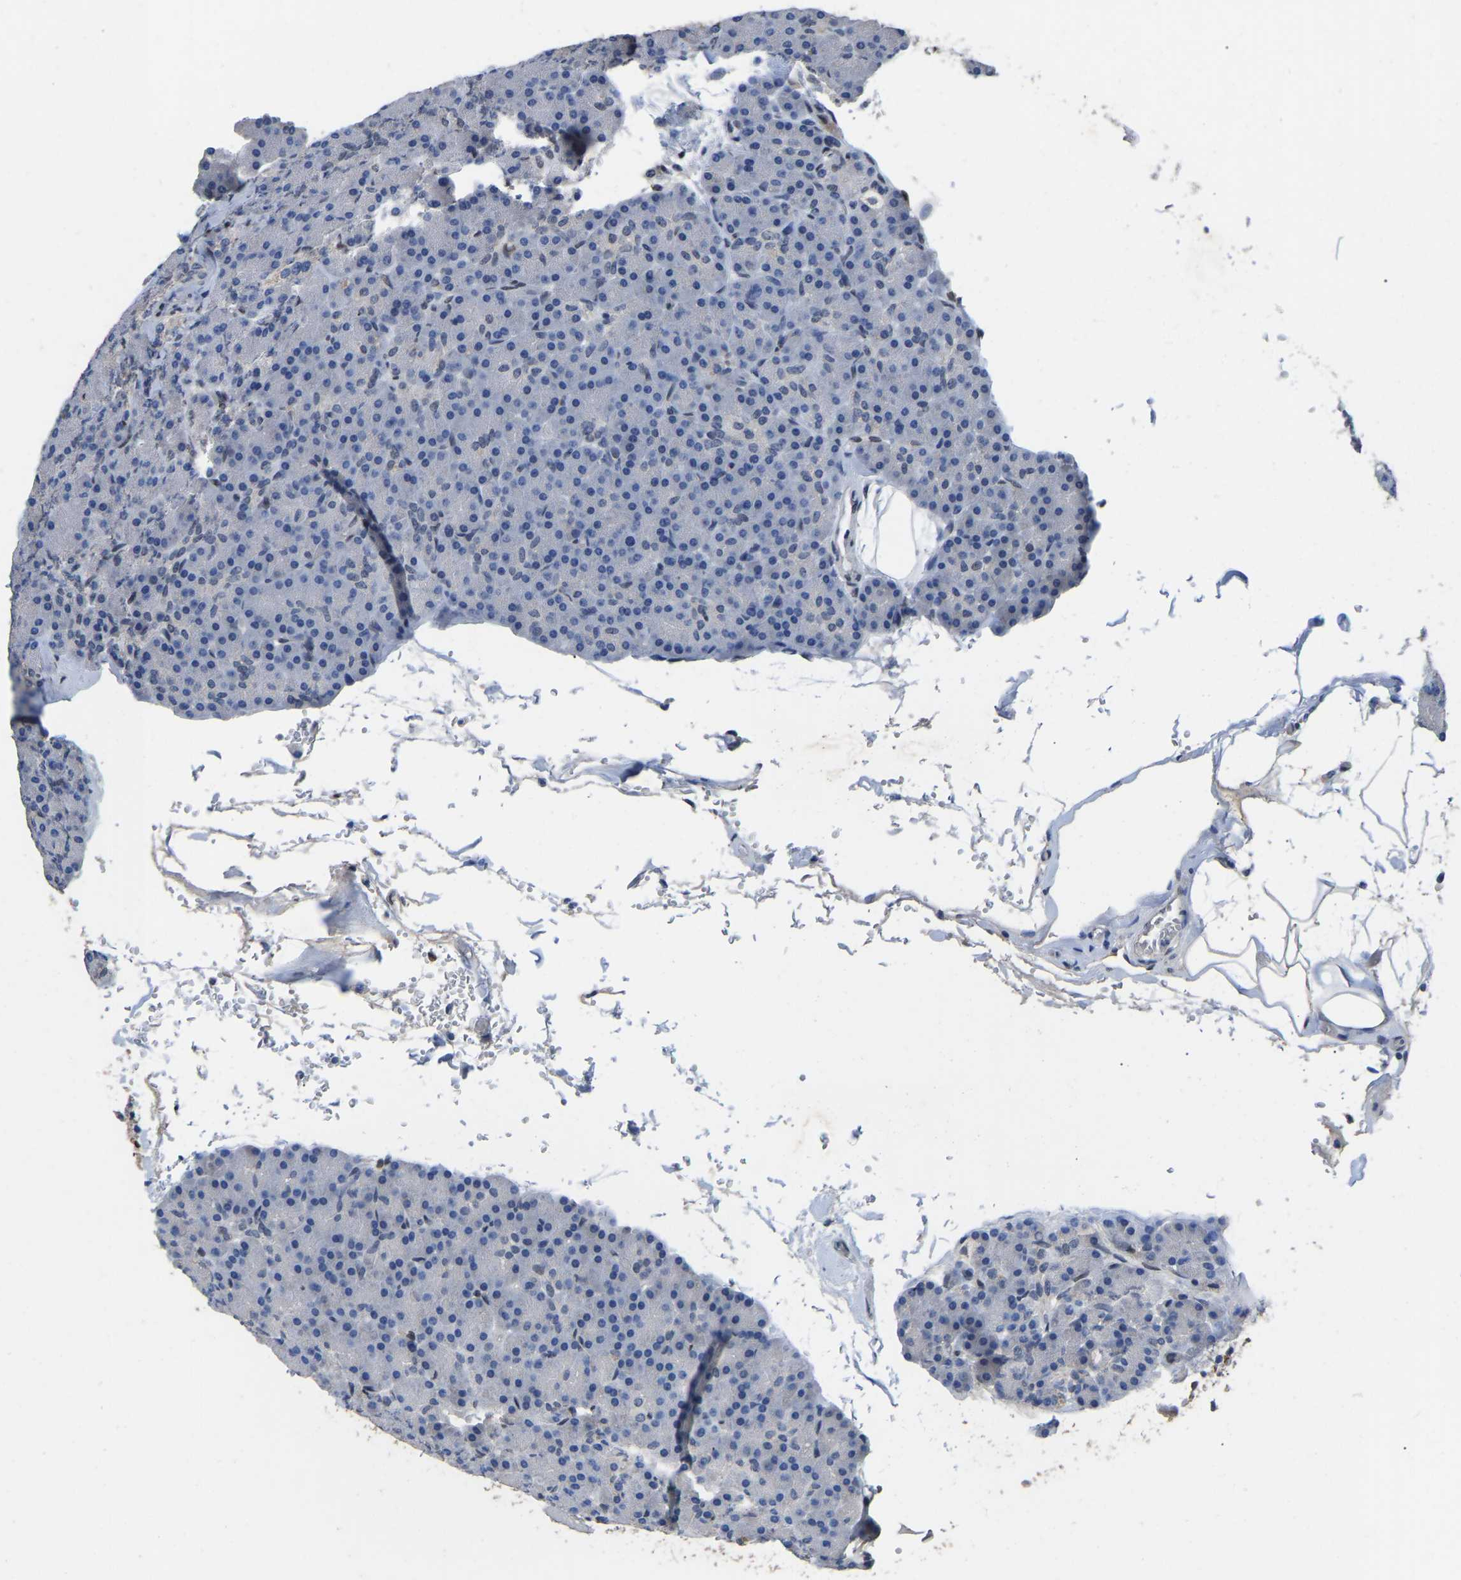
{"staining": {"intensity": "negative", "quantity": "none", "location": "none"}, "tissue": "pancreas", "cell_type": "Exocrine glandular cells", "image_type": "normal", "snomed": [{"axis": "morphology", "description": "Normal tissue, NOS"}, {"axis": "topography", "description": "Pancreas"}], "caption": "Photomicrograph shows no significant protein positivity in exocrine glandular cells of normal pancreas.", "gene": "QKI", "patient": {"sex": "female", "age": 43}}